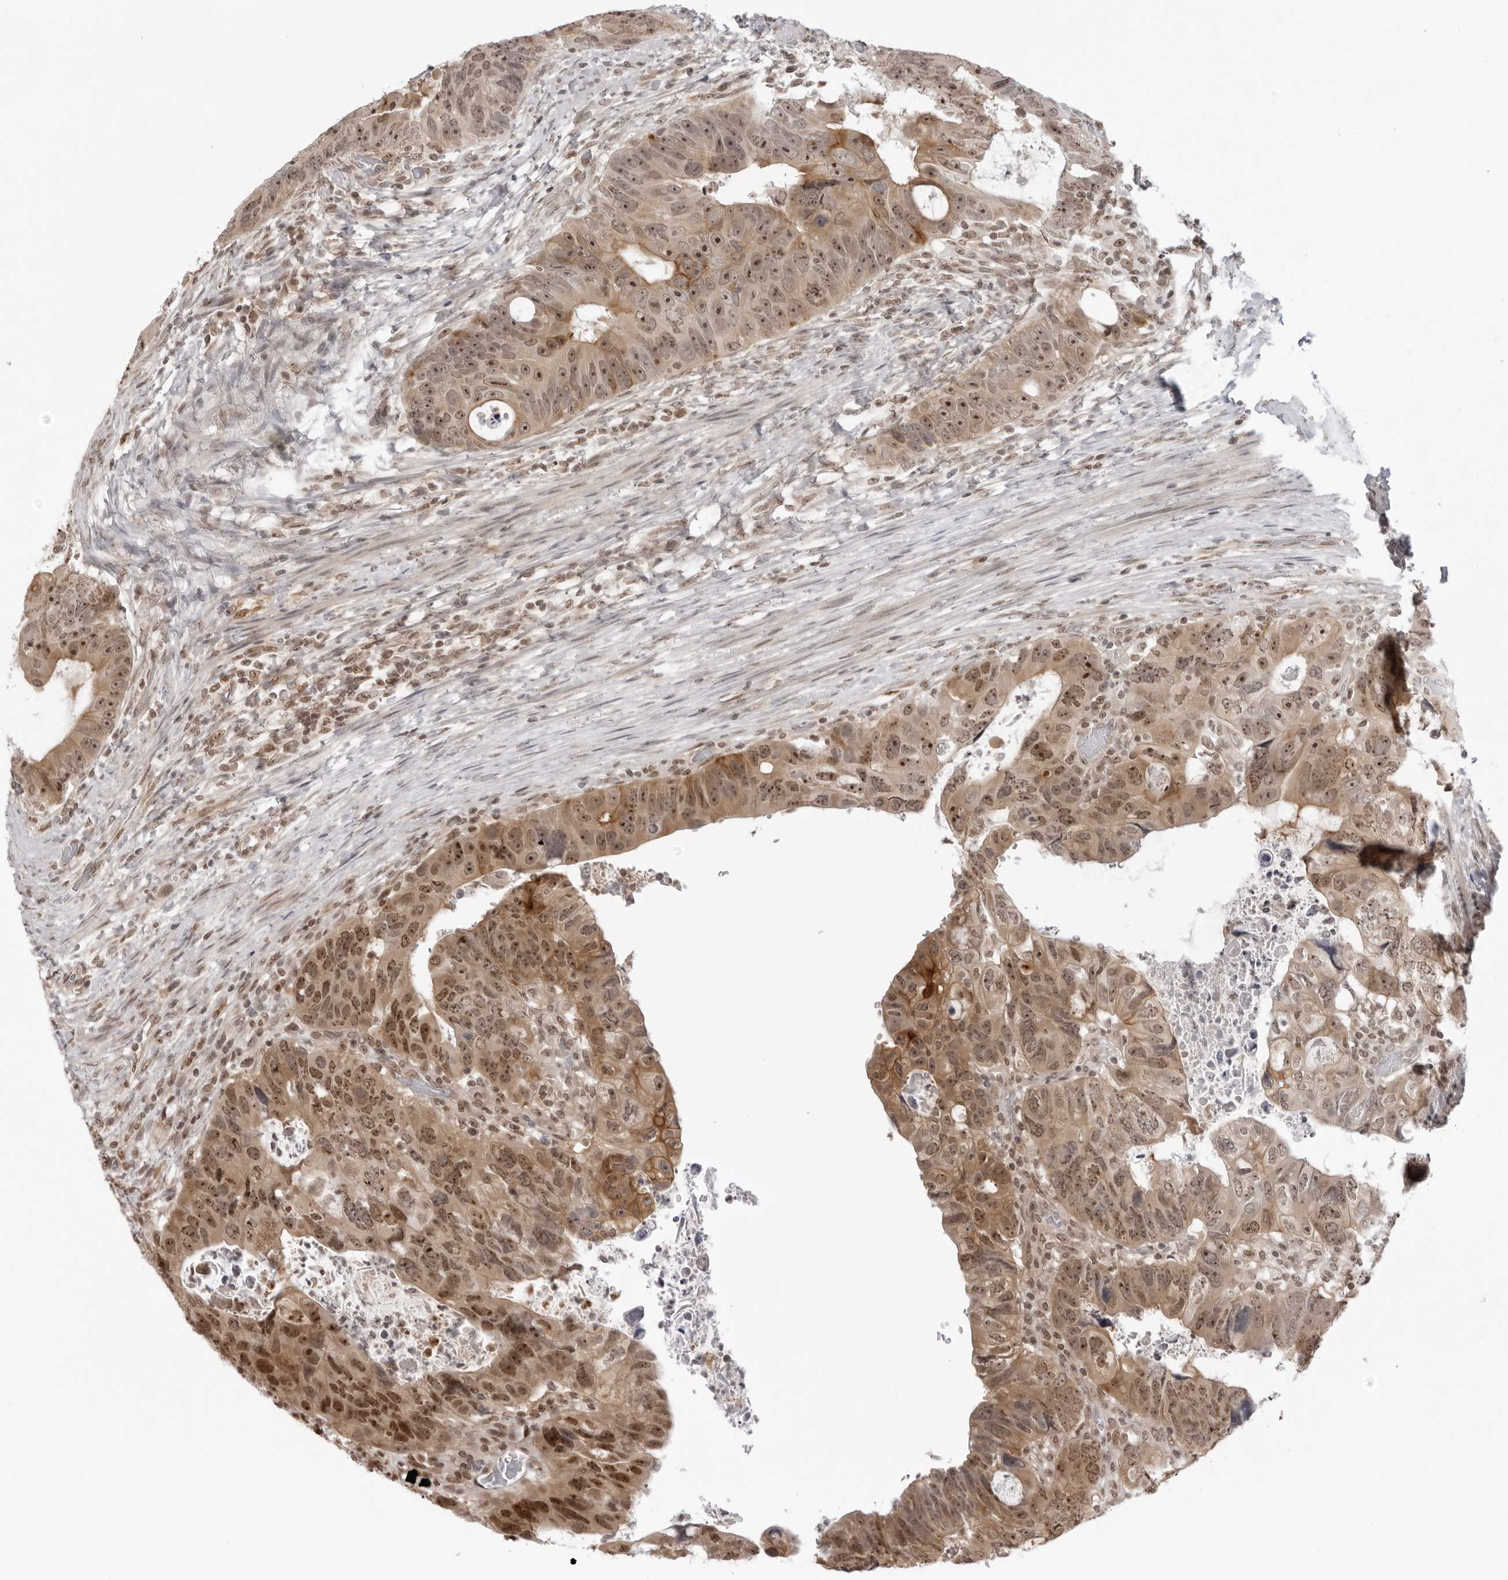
{"staining": {"intensity": "moderate", "quantity": ">75%", "location": "cytoplasmic/membranous,nuclear"}, "tissue": "colorectal cancer", "cell_type": "Tumor cells", "image_type": "cancer", "snomed": [{"axis": "morphology", "description": "Adenocarcinoma, NOS"}, {"axis": "topography", "description": "Rectum"}], "caption": "Immunohistochemical staining of human colorectal cancer demonstrates medium levels of moderate cytoplasmic/membranous and nuclear staining in about >75% of tumor cells.", "gene": "EXOSC10", "patient": {"sex": "male", "age": 59}}